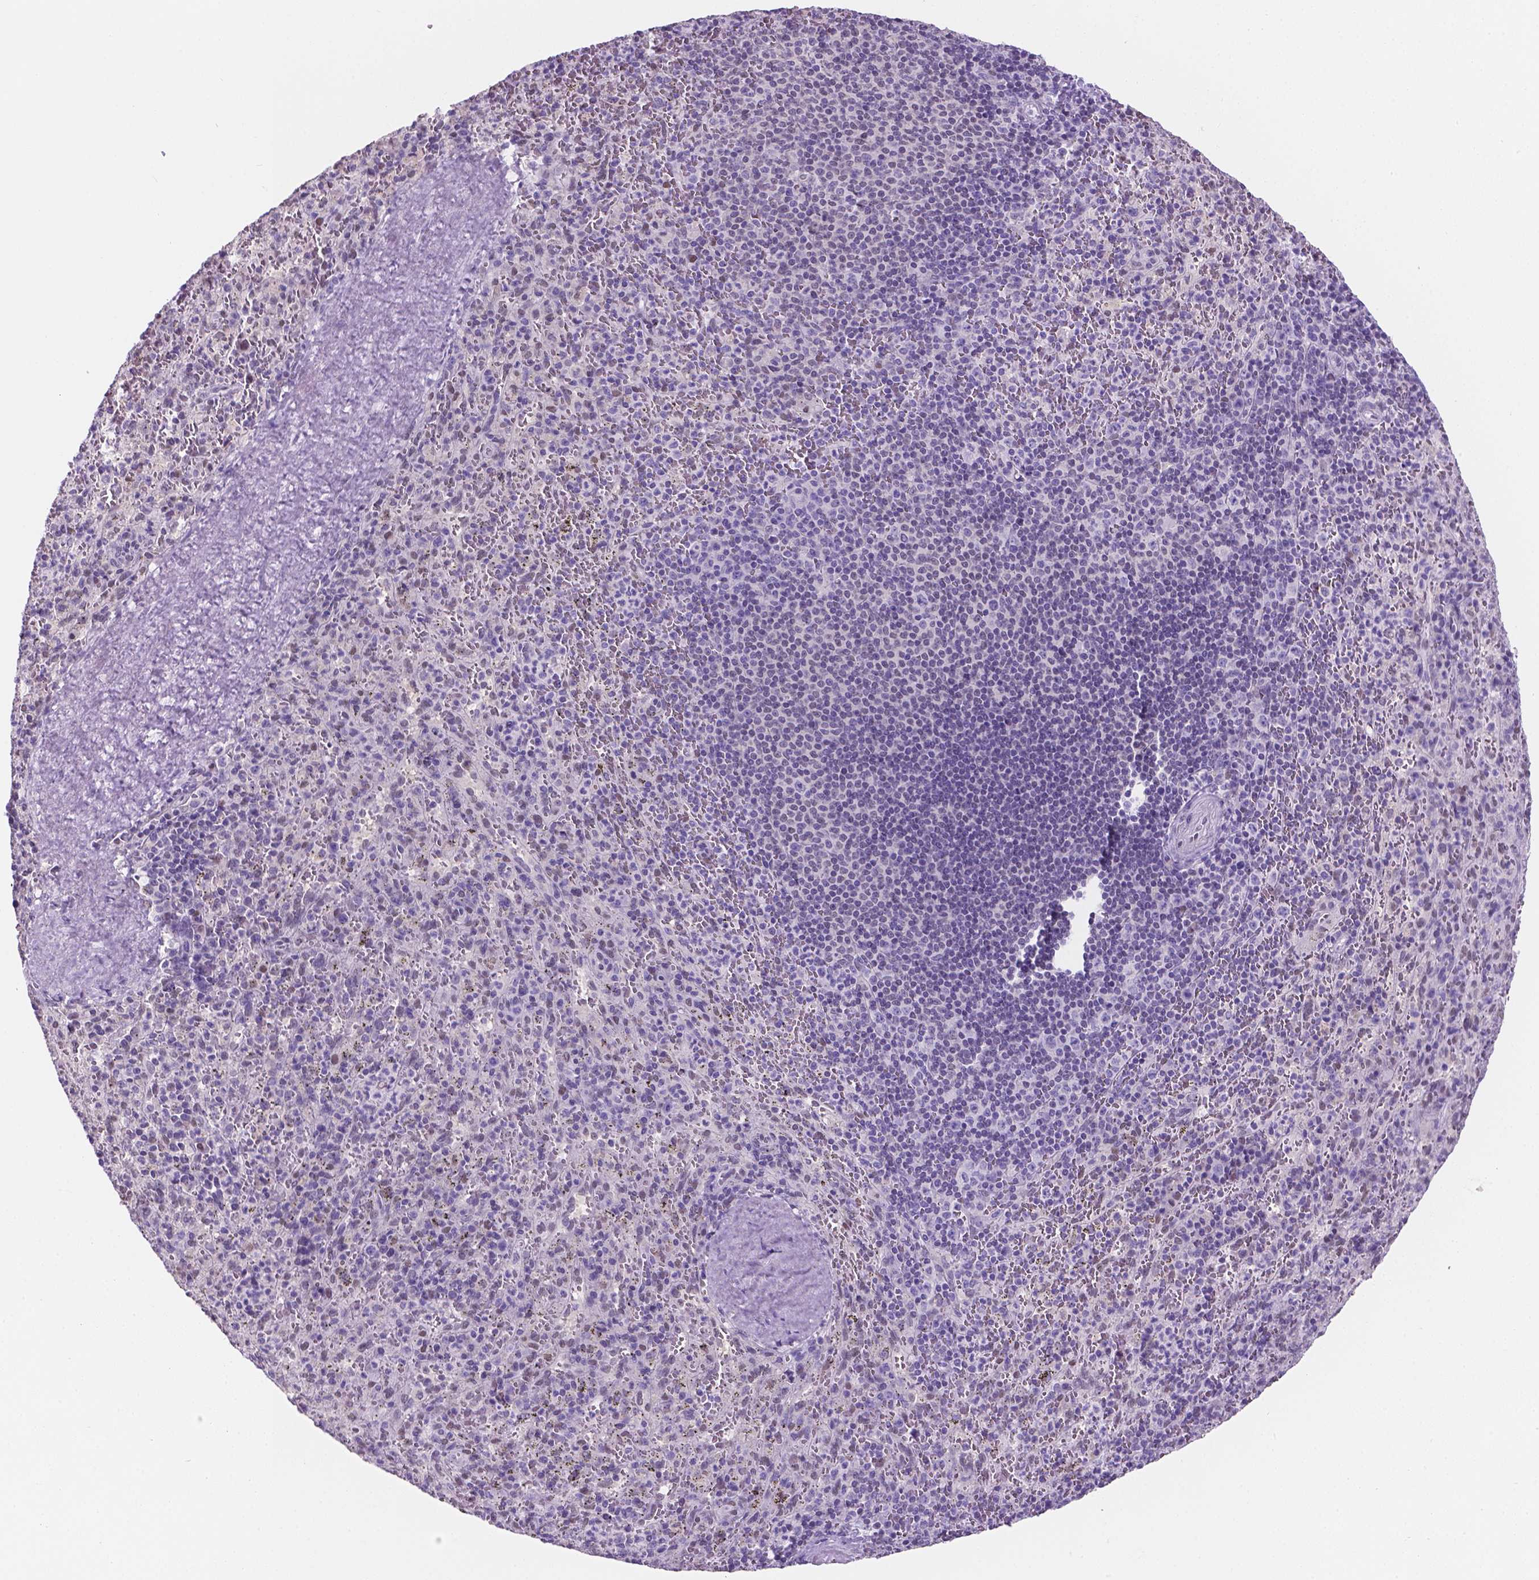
{"staining": {"intensity": "negative", "quantity": "none", "location": "none"}, "tissue": "spleen", "cell_type": "Cells in red pulp", "image_type": "normal", "snomed": [{"axis": "morphology", "description": "Normal tissue, NOS"}, {"axis": "topography", "description": "Spleen"}], "caption": "Immunohistochemistry (IHC) photomicrograph of normal spleen: spleen stained with DAB (3,3'-diaminobenzidine) displays no significant protein expression in cells in red pulp.", "gene": "TMEM210", "patient": {"sex": "male", "age": 57}}